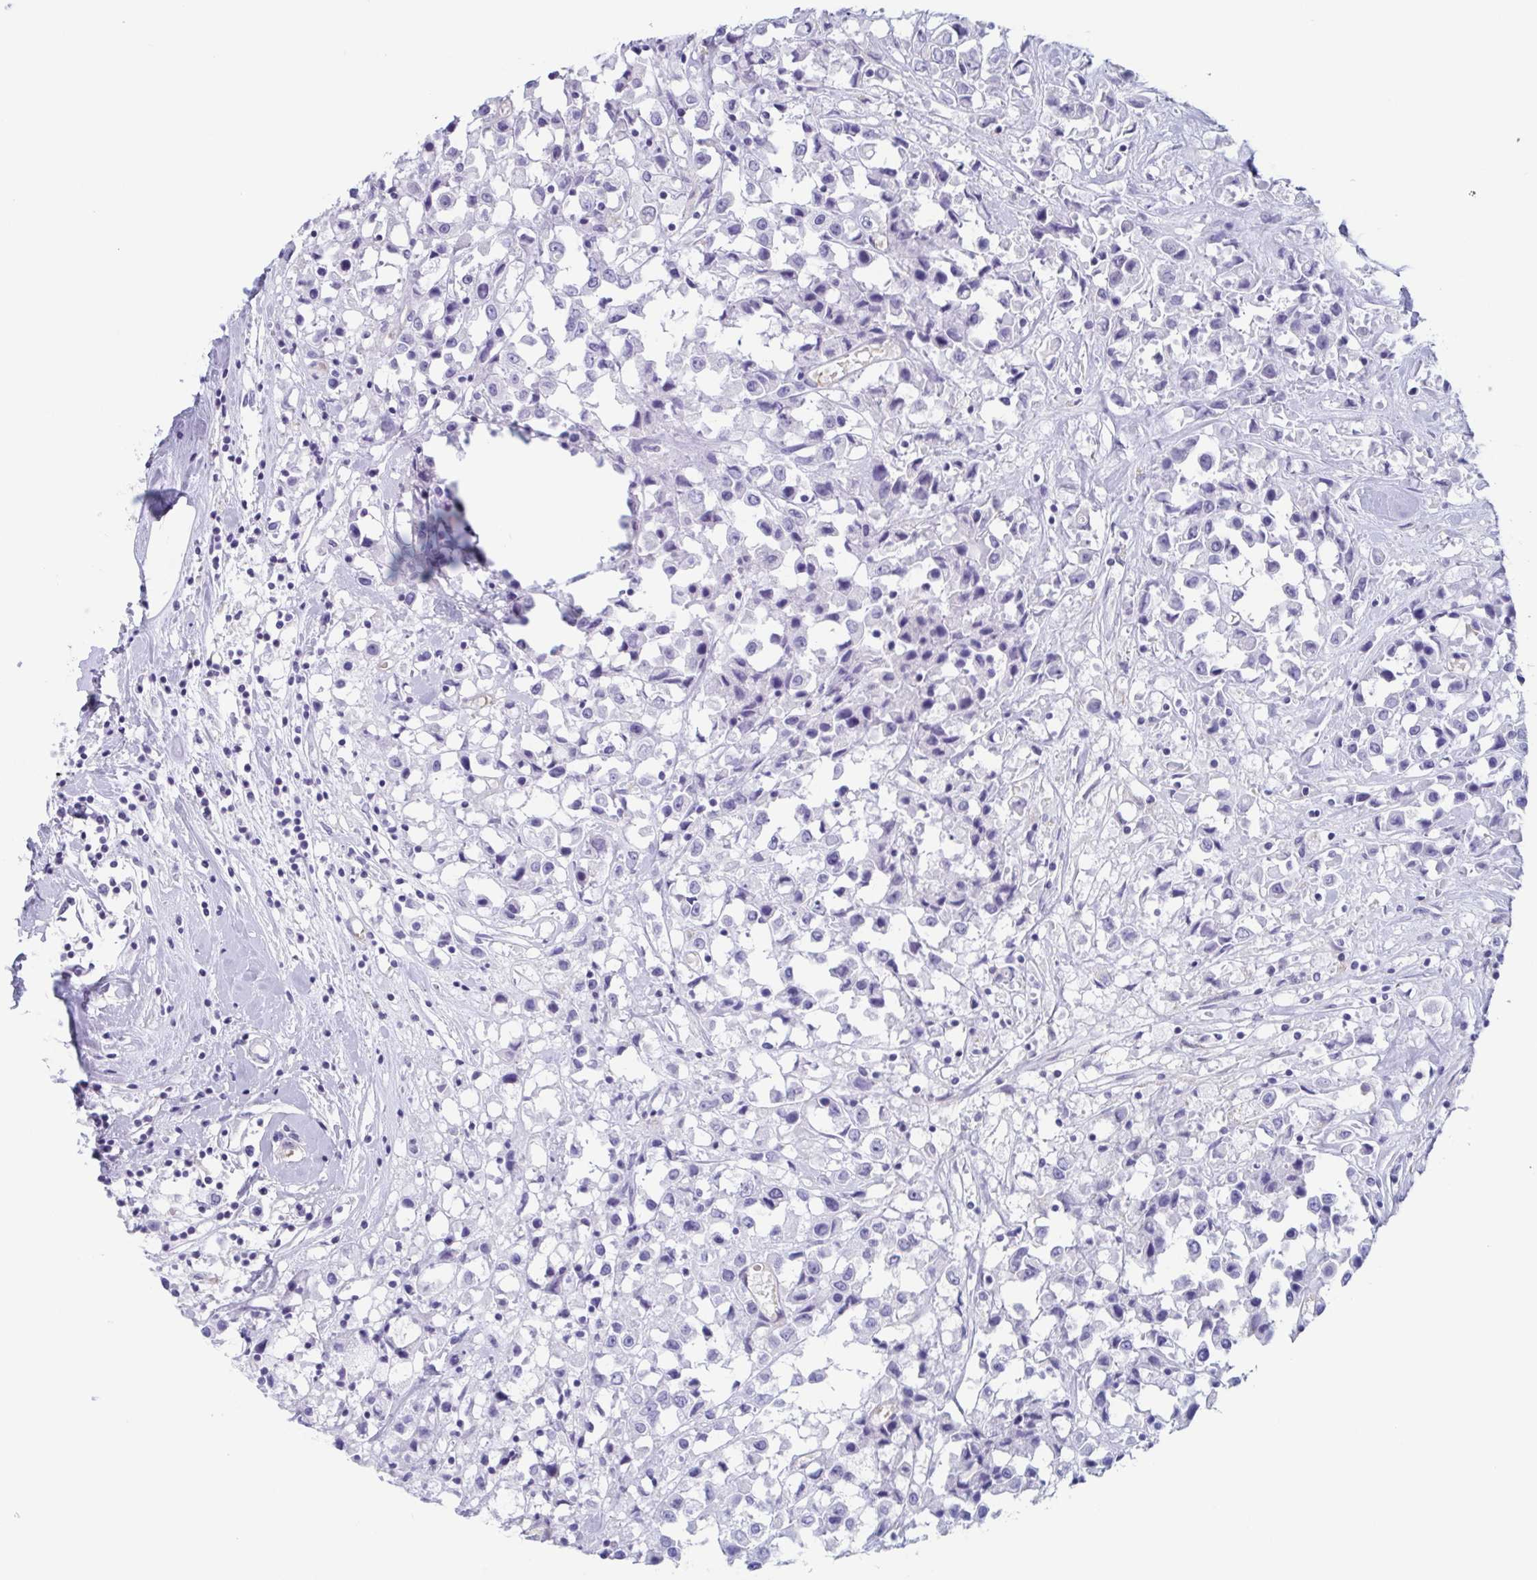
{"staining": {"intensity": "negative", "quantity": "none", "location": "none"}, "tissue": "breast cancer", "cell_type": "Tumor cells", "image_type": "cancer", "snomed": [{"axis": "morphology", "description": "Duct carcinoma"}, {"axis": "topography", "description": "Breast"}], "caption": "An image of breast cancer stained for a protein displays no brown staining in tumor cells.", "gene": "BPI", "patient": {"sex": "female", "age": 61}}